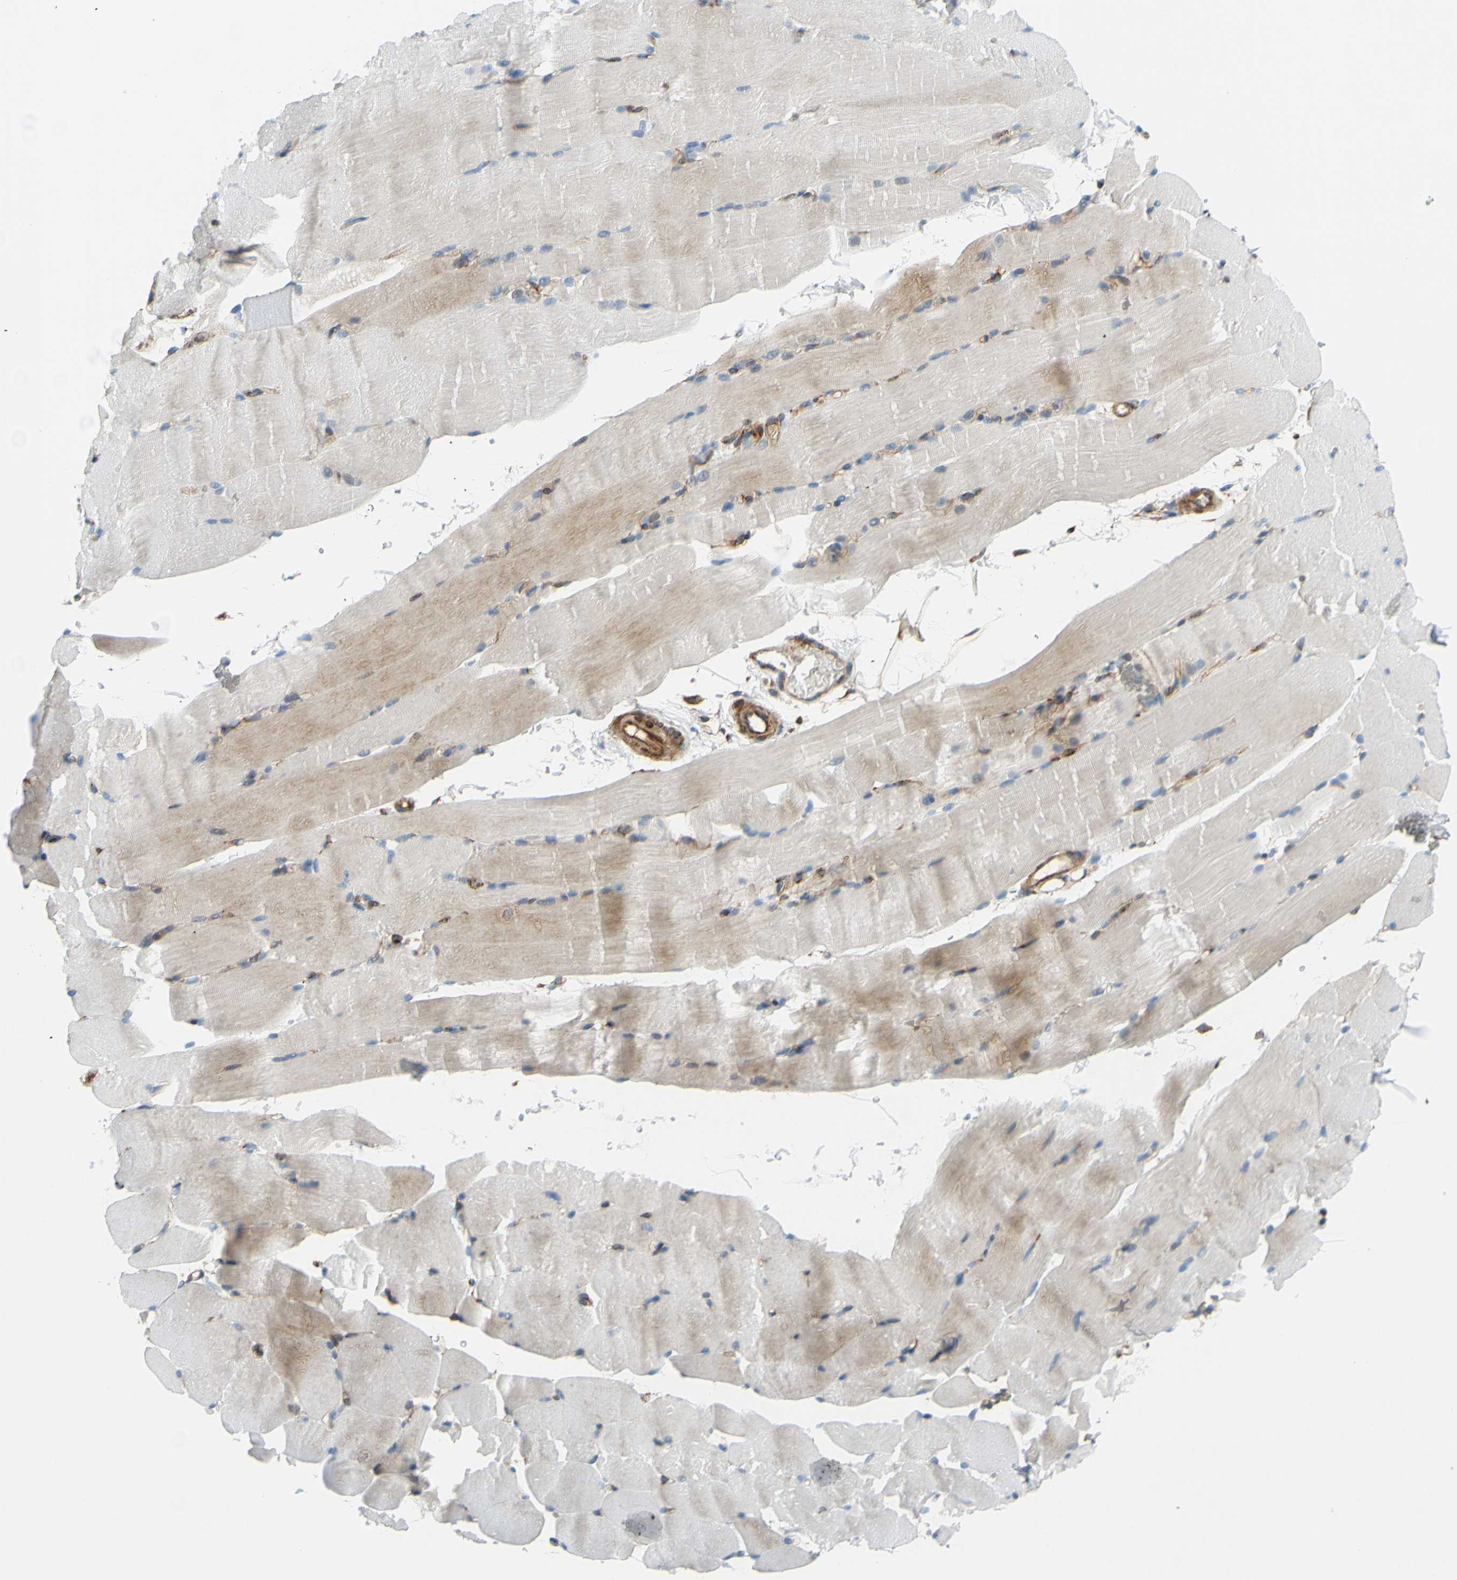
{"staining": {"intensity": "weak", "quantity": "25%-75%", "location": "cytoplasmic/membranous"}, "tissue": "skeletal muscle", "cell_type": "Myocytes", "image_type": "normal", "snomed": [{"axis": "morphology", "description": "Normal tissue, NOS"}, {"axis": "topography", "description": "Skeletal muscle"}, {"axis": "topography", "description": "Parathyroid gland"}], "caption": "About 25%-75% of myocytes in benign human skeletal muscle demonstrate weak cytoplasmic/membranous protein positivity as visualized by brown immunohistochemical staining.", "gene": "ARHGAP1", "patient": {"sex": "female", "age": 37}}